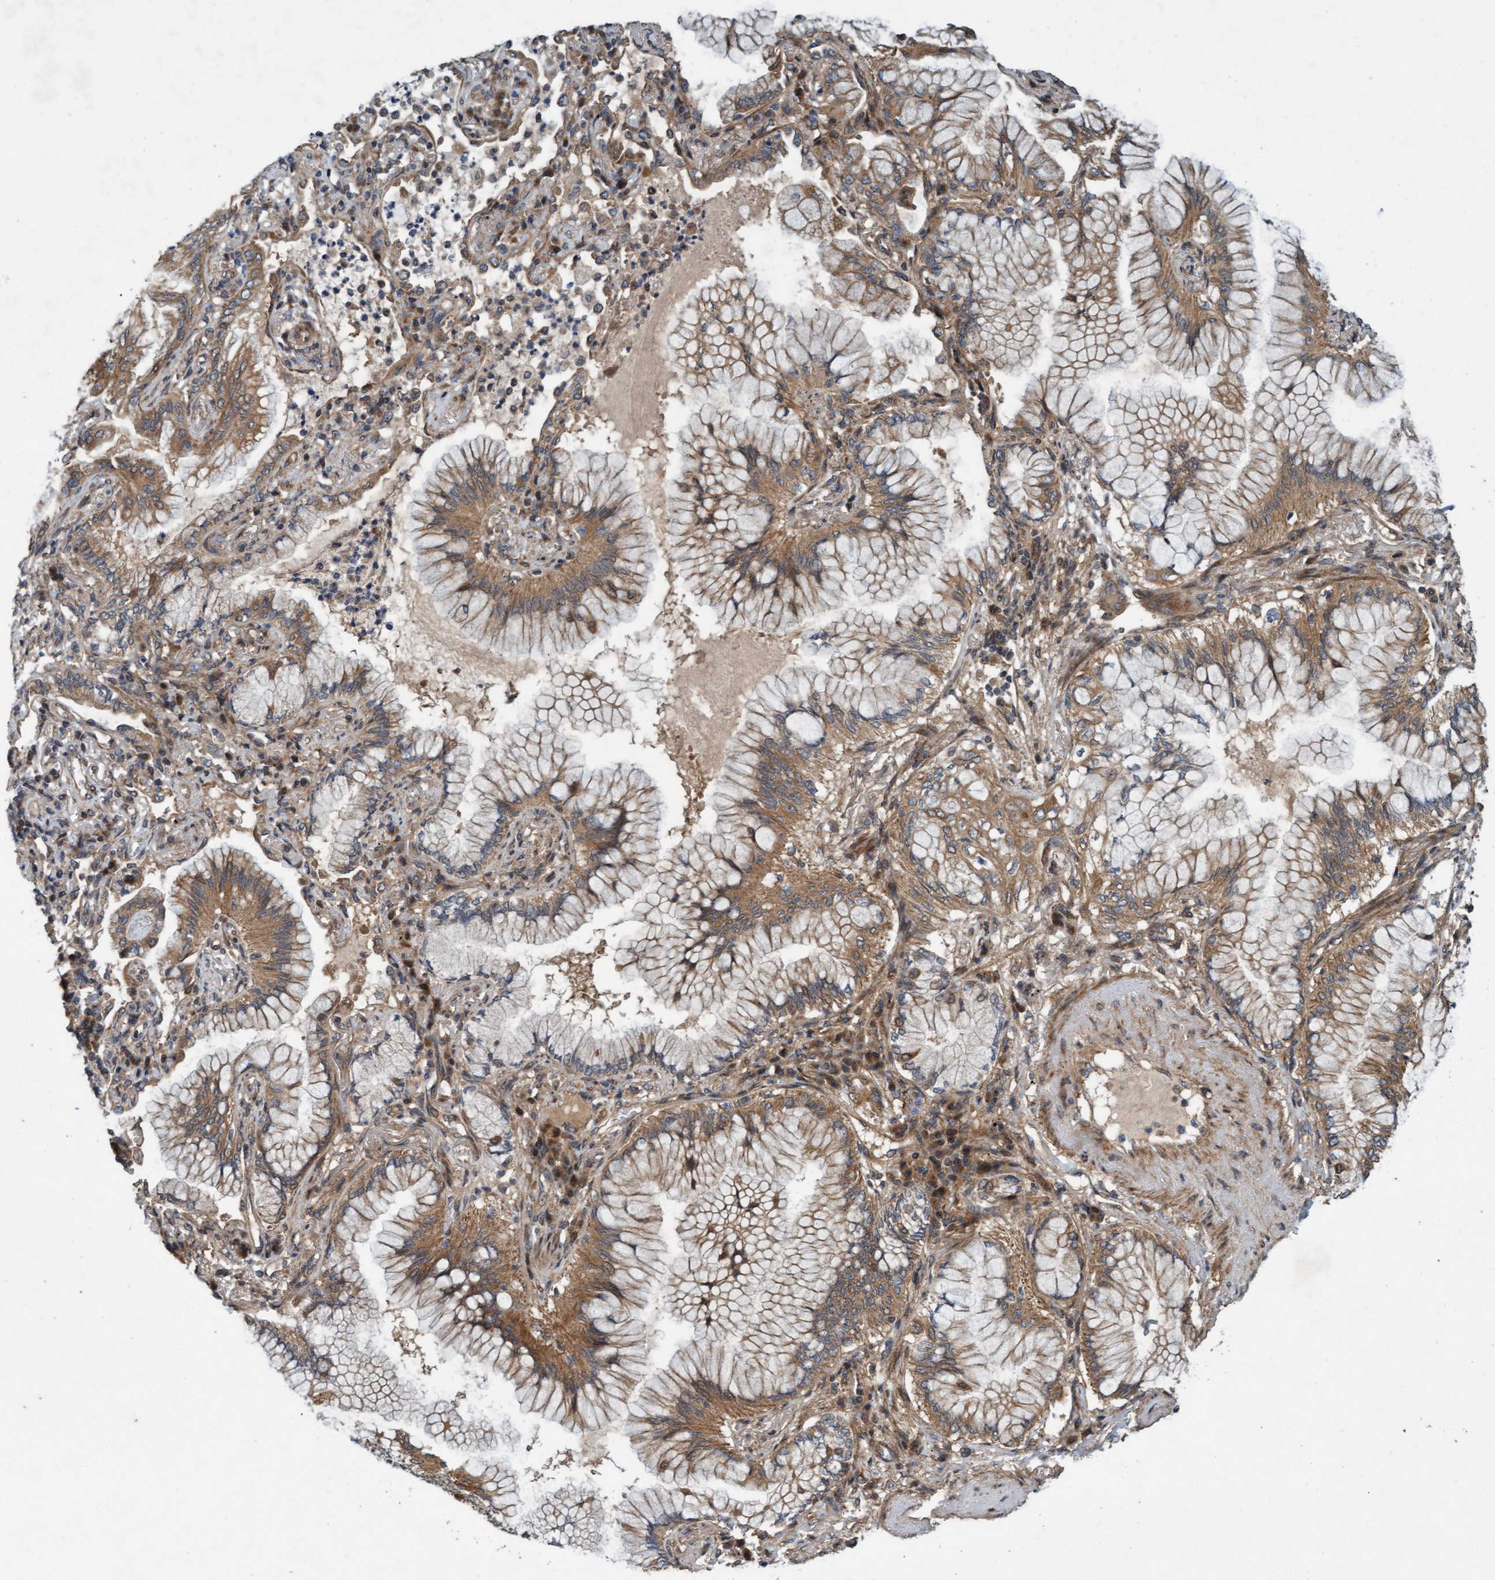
{"staining": {"intensity": "weak", "quantity": ">75%", "location": "cytoplasmic/membranous"}, "tissue": "lung cancer", "cell_type": "Tumor cells", "image_type": "cancer", "snomed": [{"axis": "morphology", "description": "Adenocarcinoma, NOS"}, {"axis": "topography", "description": "Lung"}], "caption": "This image reveals immunohistochemistry staining of human lung adenocarcinoma, with low weak cytoplasmic/membranous expression in approximately >75% of tumor cells.", "gene": "MLXIP", "patient": {"sex": "female", "age": 70}}